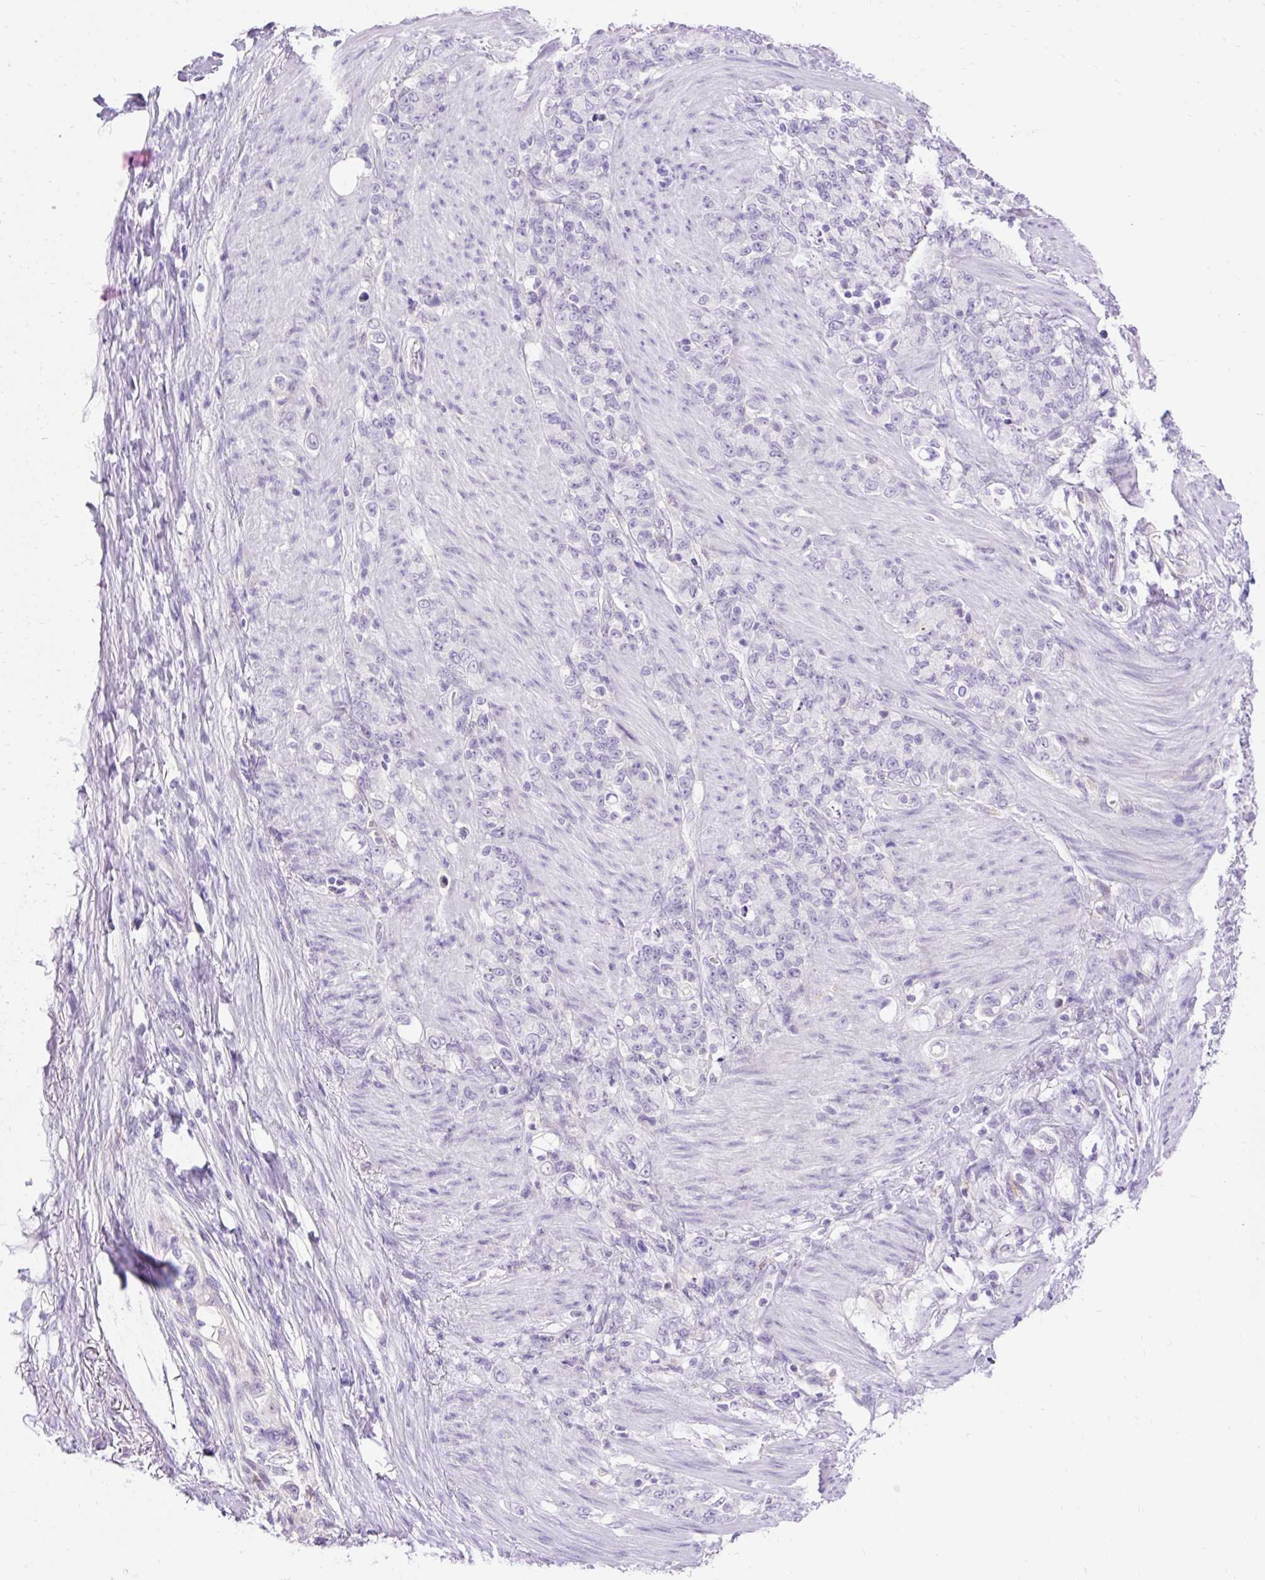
{"staining": {"intensity": "negative", "quantity": "none", "location": "none"}, "tissue": "stomach cancer", "cell_type": "Tumor cells", "image_type": "cancer", "snomed": [{"axis": "morphology", "description": "Adenocarcinoma, NOS"}, {"axis": "topography", "description": "Stomach"}], "caption": "Human adenocarcinoma (stomach) stained for a protein using immunohistochemistry (IHC) exhibits no expression in tumor cells.", "gene": "TMEM150C", "patient": {"sex": "female", "age": 79}}